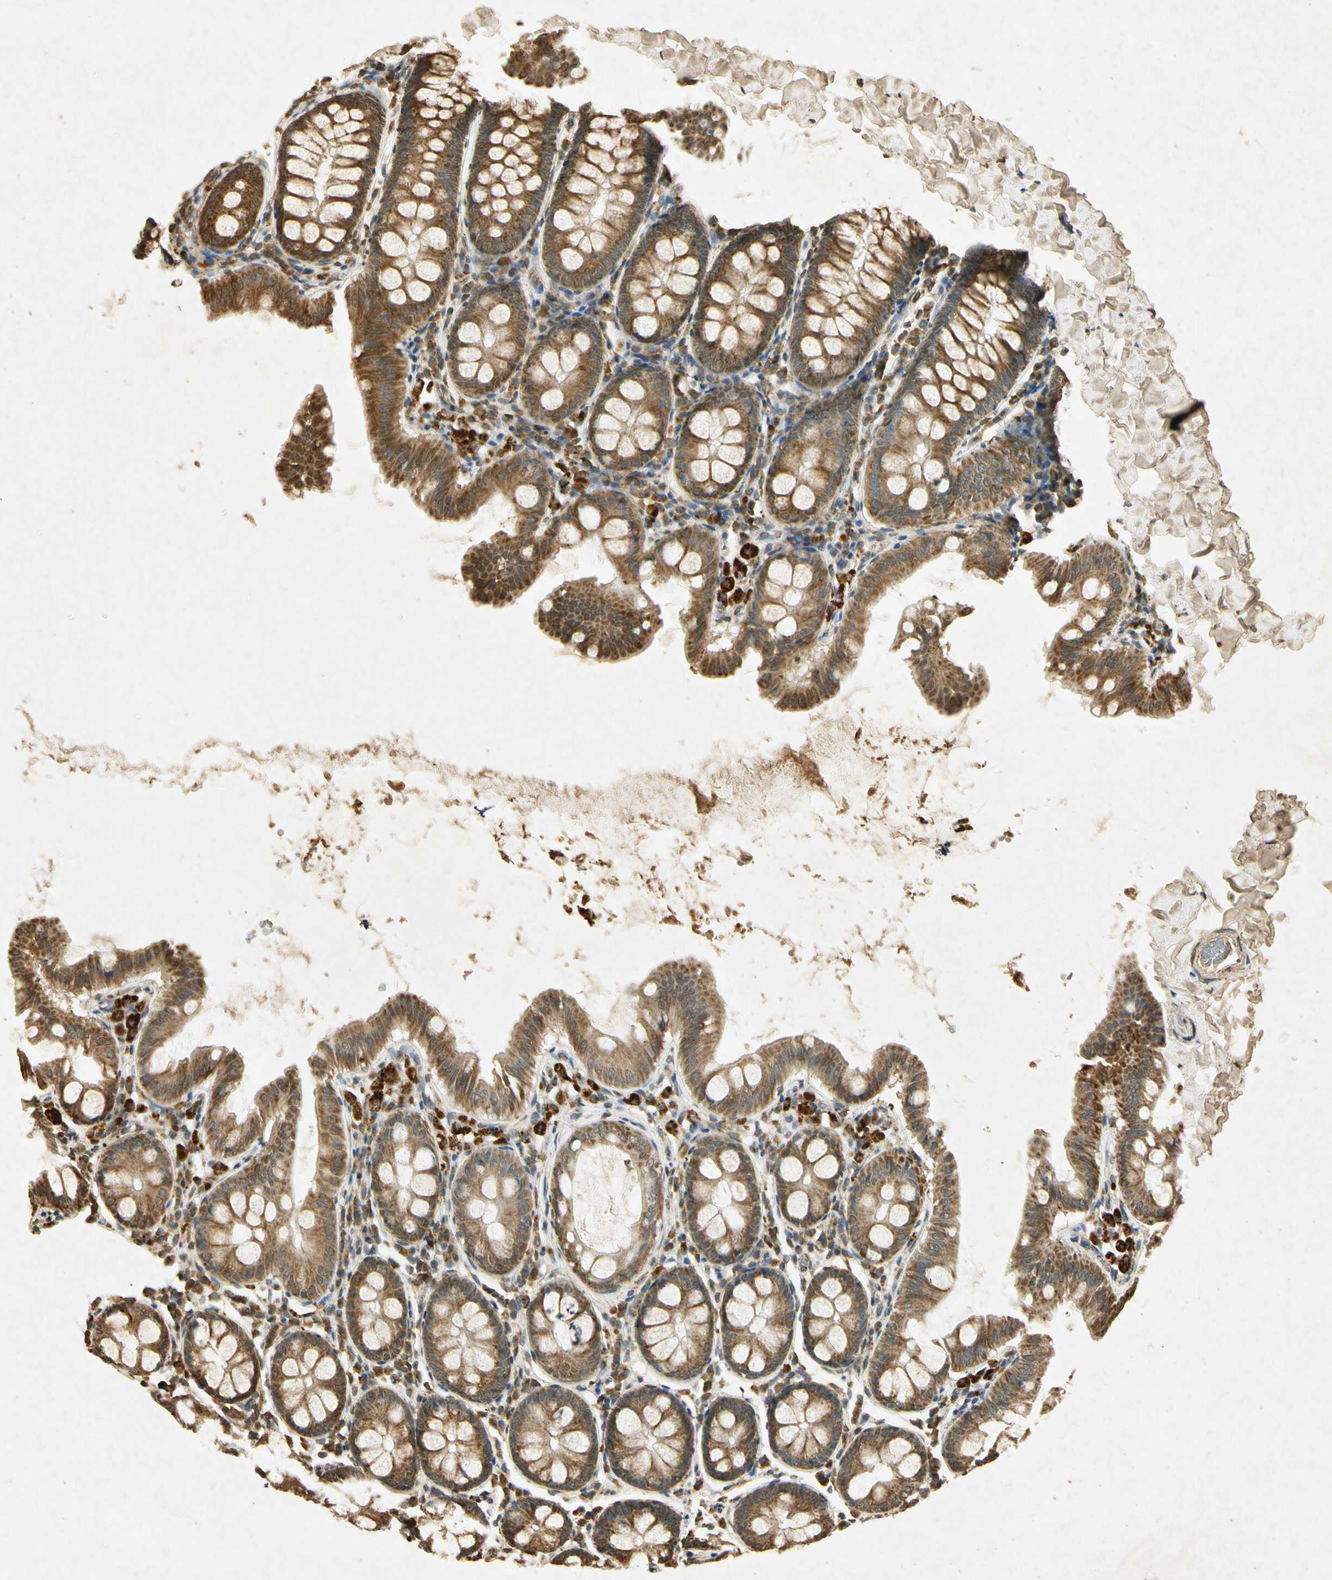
{"staining": {"intensity": "moderate", "quantity": ">75%", "location": "cytoplasmic/membranous"}, "tissue": "colon", "cell_type": "Glandular cells", "image_type": "normal", "snomed": [{"axis": "morphology", "description": "Normal tissue, NOS"}, {"axis": "topography", "description": "Colon"}], "caption": "Colon was stained to show a protein in brown. There is medium levels of moderate cytoplasmic/membranous expression in approximately >75% of glandular cells. Nuclei are stained in blue.", "gene": "PRDX3", "patient": {"sex": "female", "age": 61}}